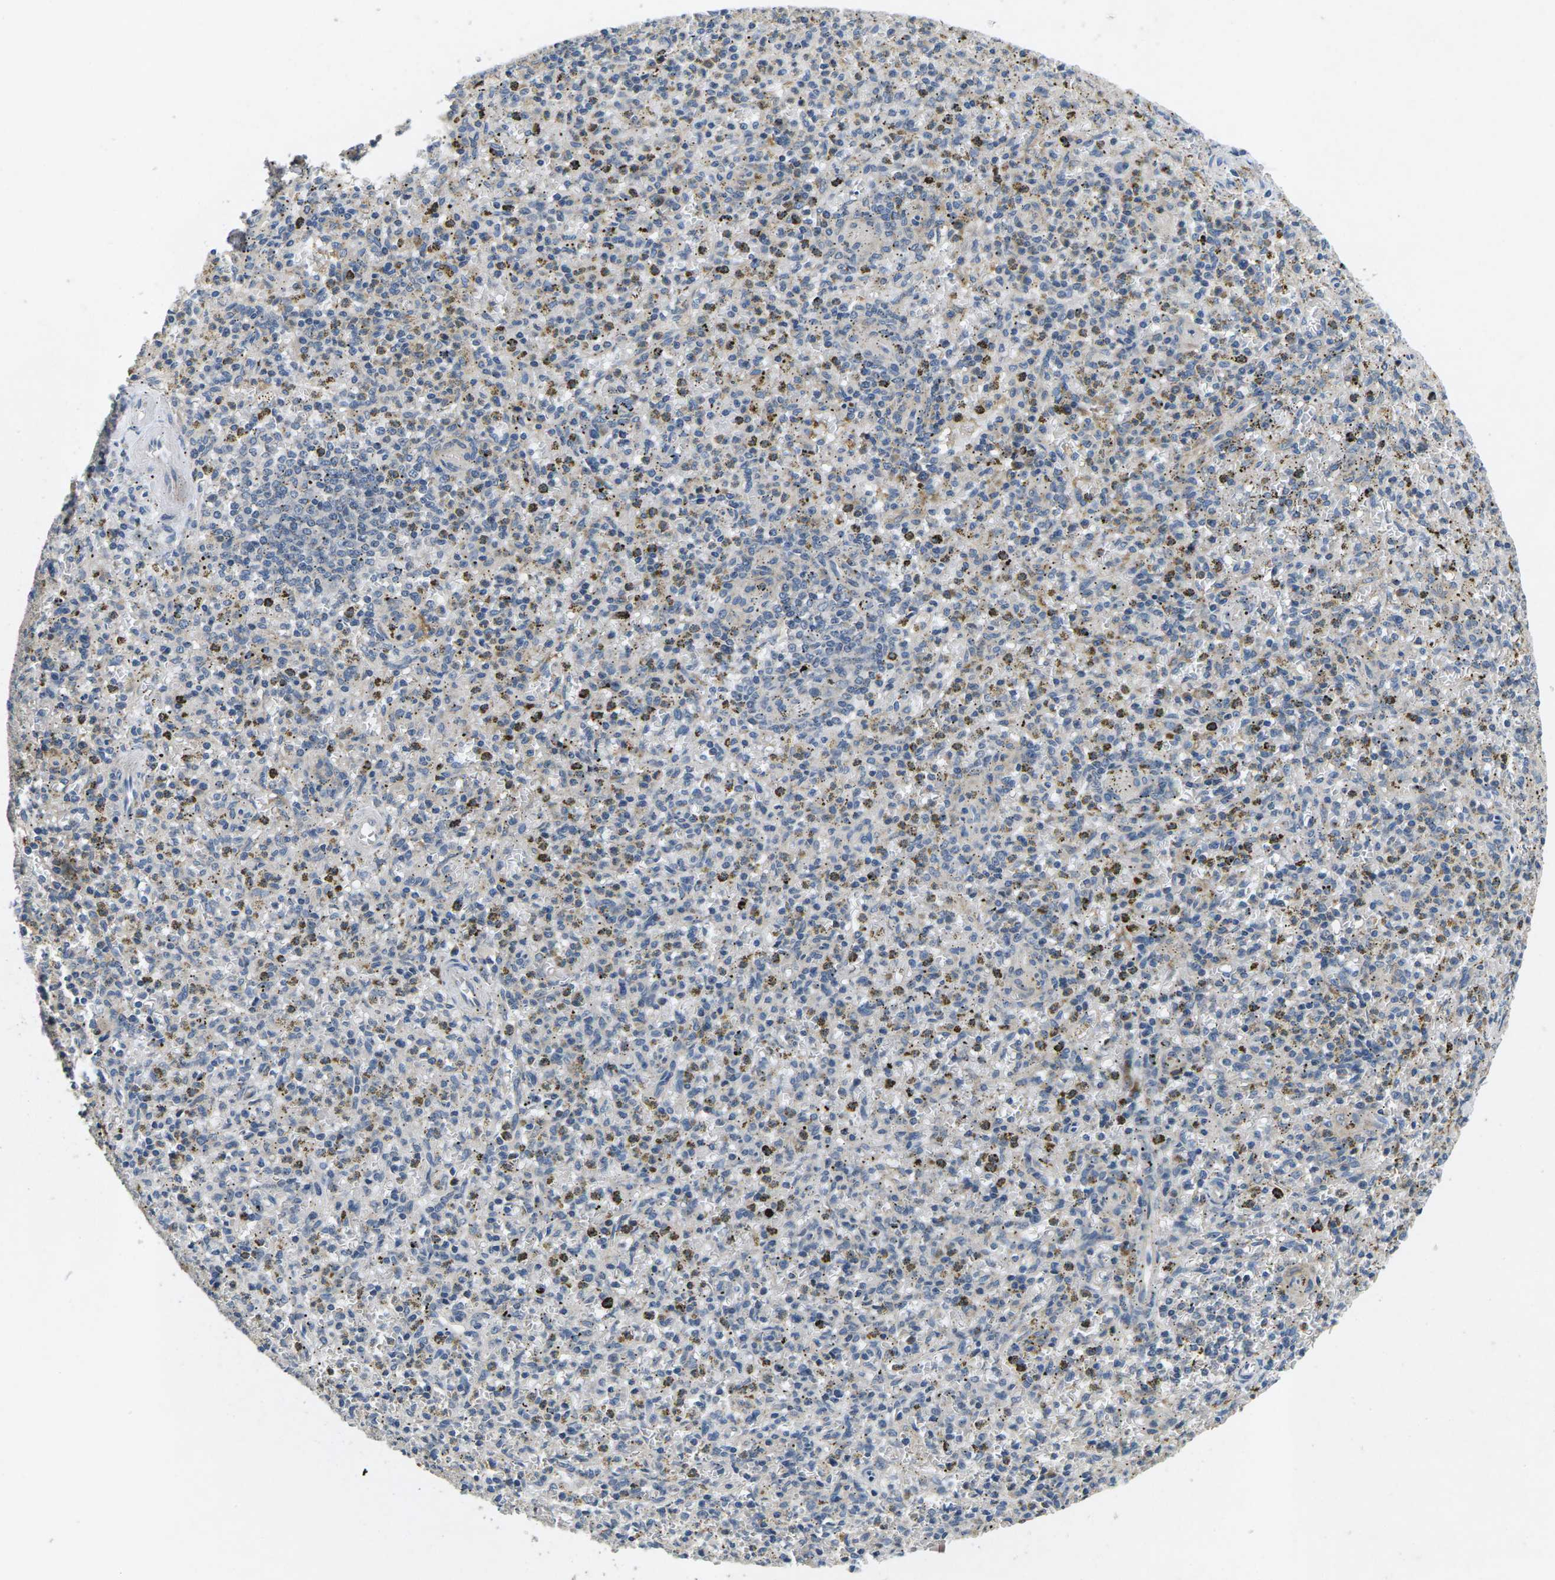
{"staining": {"intensity": "moderate", "quantity": "<25%", "location": "cytoplasmic/membranous"}, "tissue": "spleen", "cell_type": "Cells in red pulp", "image_type": "normal", "snomed": [{"axis": "morphology", "description": "Normal tissue, NOS"}, {"axis": "topography", "description": "Spleen"}], "caption": "Normal spleen was stained to show a protein in brown. There is low levels of moderate cytoplasmic/membranous positivity in about <25% of cells in red pulp. The staining is performed using DAB (3,3'-diaminobenzidine) brown chromogen to label protein expression. The nuclei are counter-stained blue using hematoxylin.", "gene": "ERGIC3", "patient": {"sex": "male", "age": 72}}